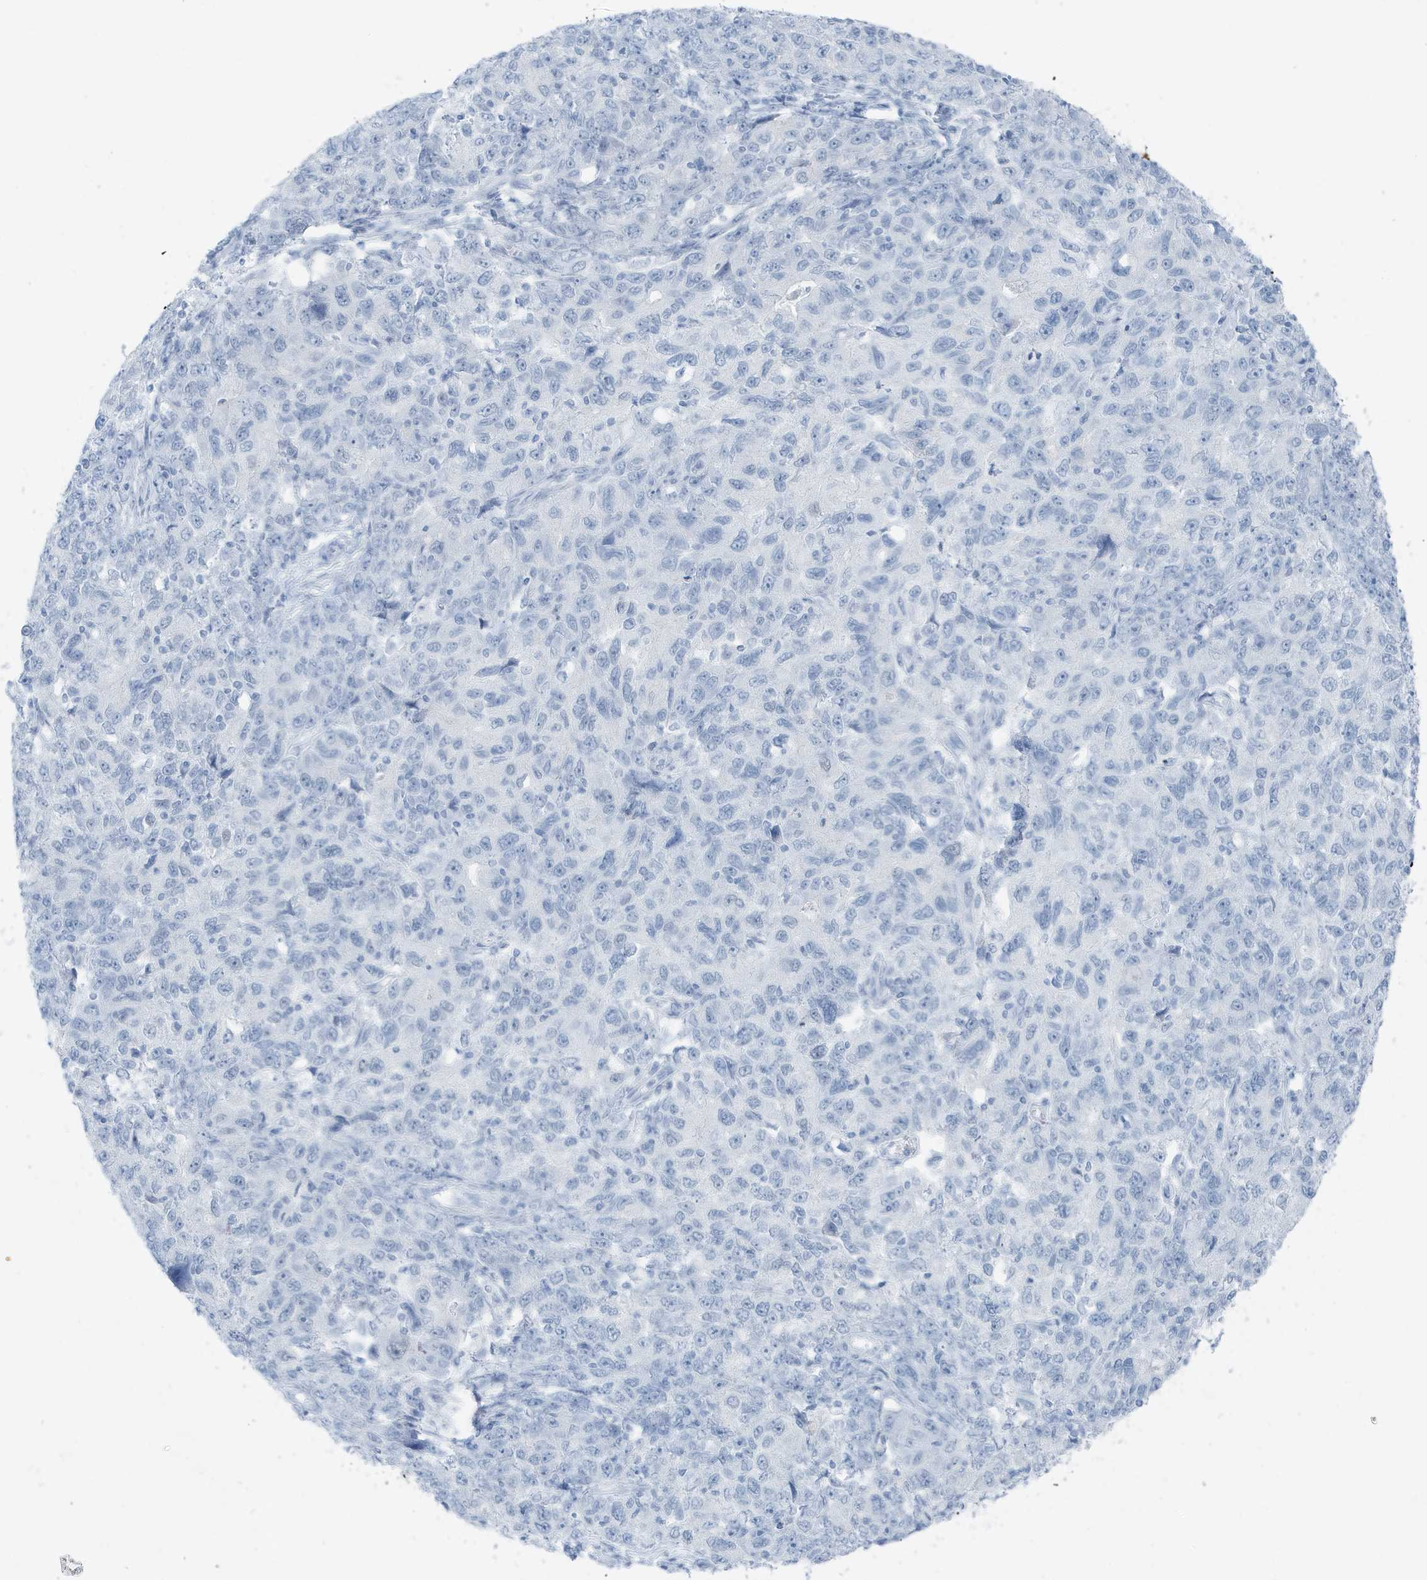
{"staining": {"intensity": "negative", "quantity": "none", "location": "none"}, "tissue": "ovarian cancer", "cell_type": "Tumor cells", "image_type": "cancer", "snomed": [{"axis": "morphology", "description": "Carcinoma, endometroid"}, {"axis": "topography", "description": "Ovary"}], "caption": "A photomicrograph of human endometroid carcinoma (ovarian) is negative for staining in tumor cells.", "gene": "ZFP64", "patient": {"sex": "female", "age": 42}}